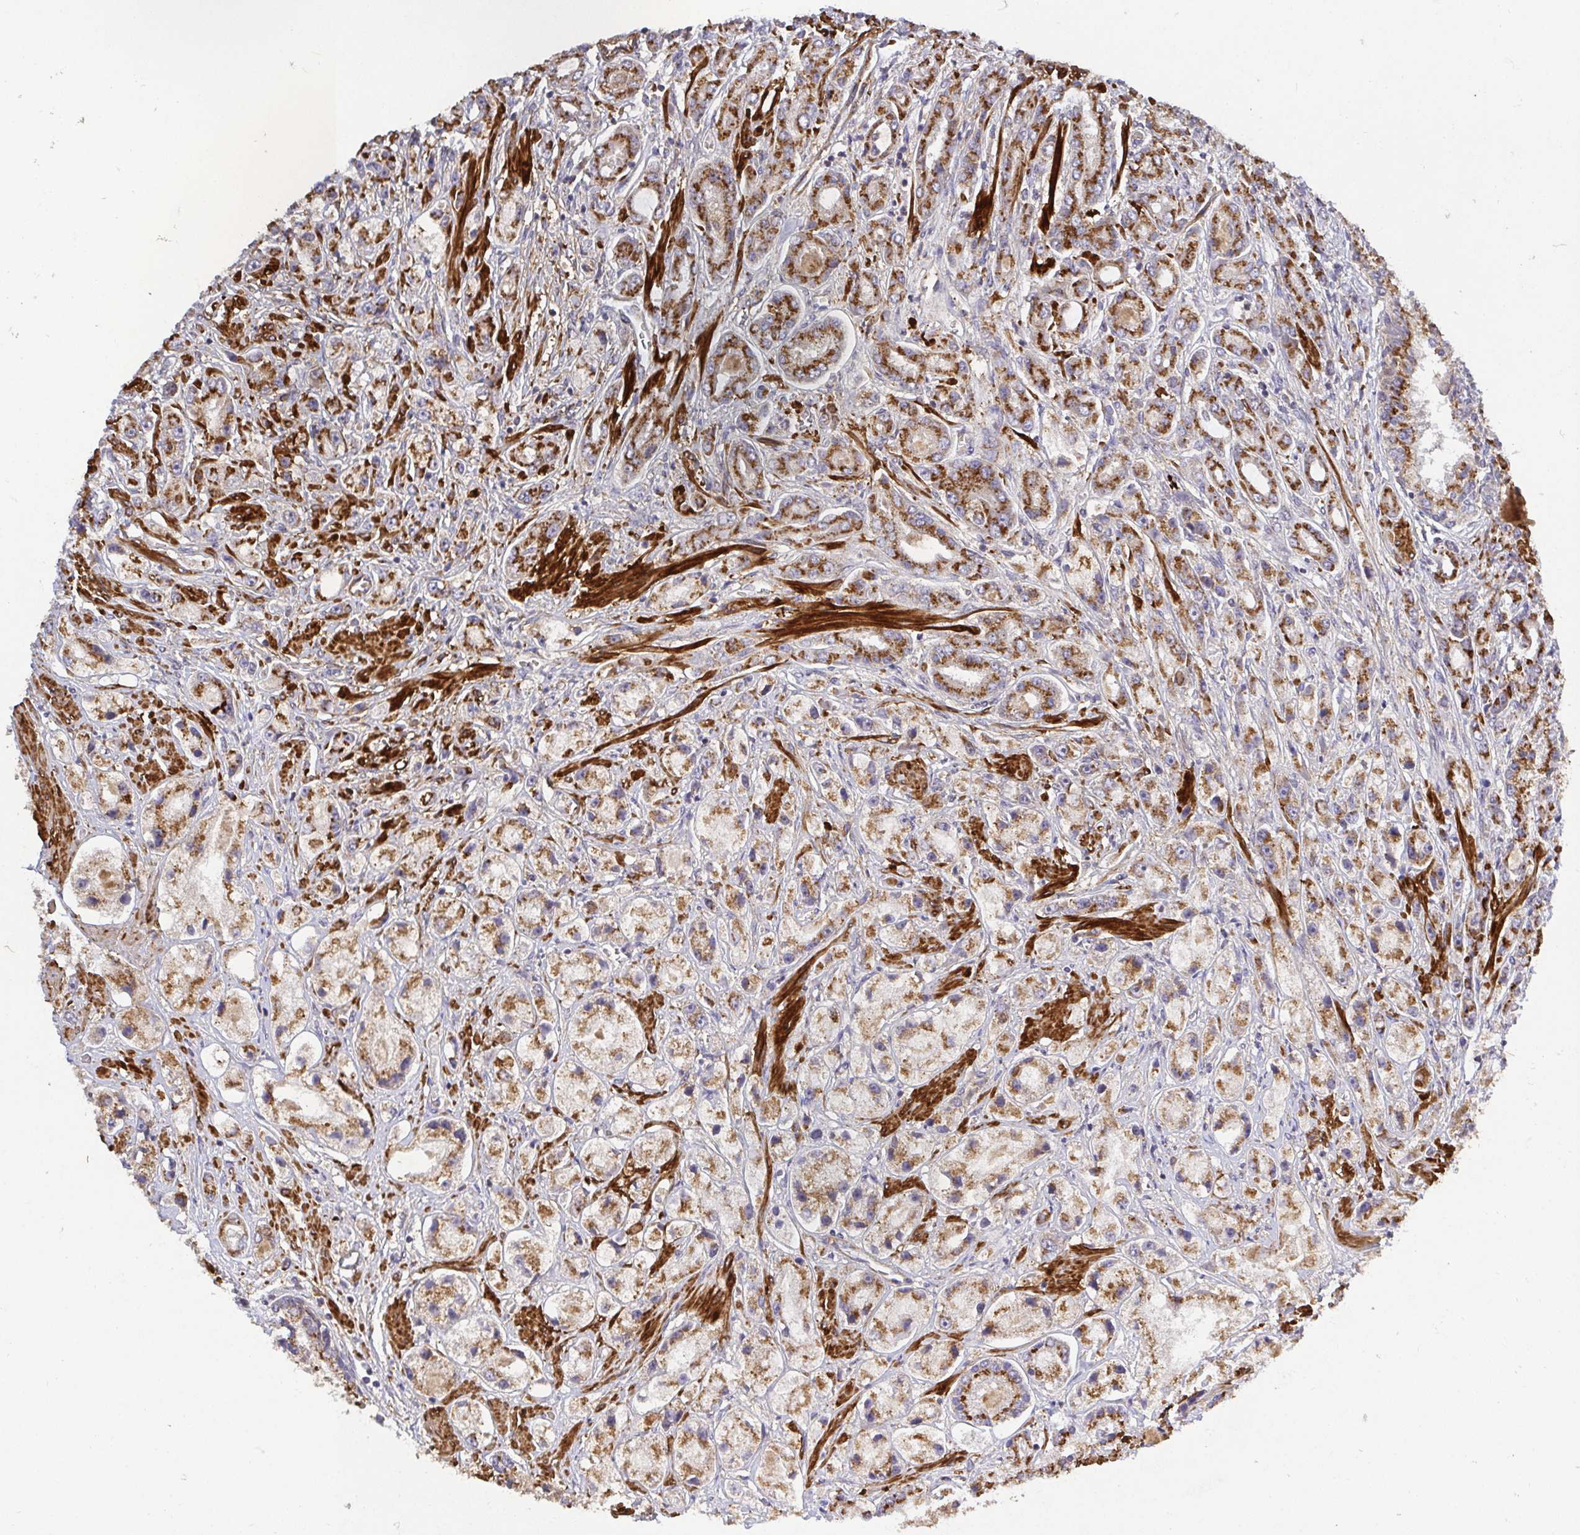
{"staining": {"intensity": "strong", "quantity": ">75%", "location": "cytoplasmic/membranous"}, "tissue": "prostate cancer", "cell_type": "Tumor cells", "image_type": "cancer", "snomed": [{"axis": "morphology", "description": "Adenocarcinoma, High grade"}, {"axis": "topography", "description": "Prostate"}], "caption": "There is high levels of strong cytoplasmic/membranous expression in tumor cells of prostate cancer (adenocarcinoma (high-grade)), as demonstrated by immunohistochemical staining (brown color).", "gene": "TM9SF4", "patient": {"sex": "male", "age": 67}}